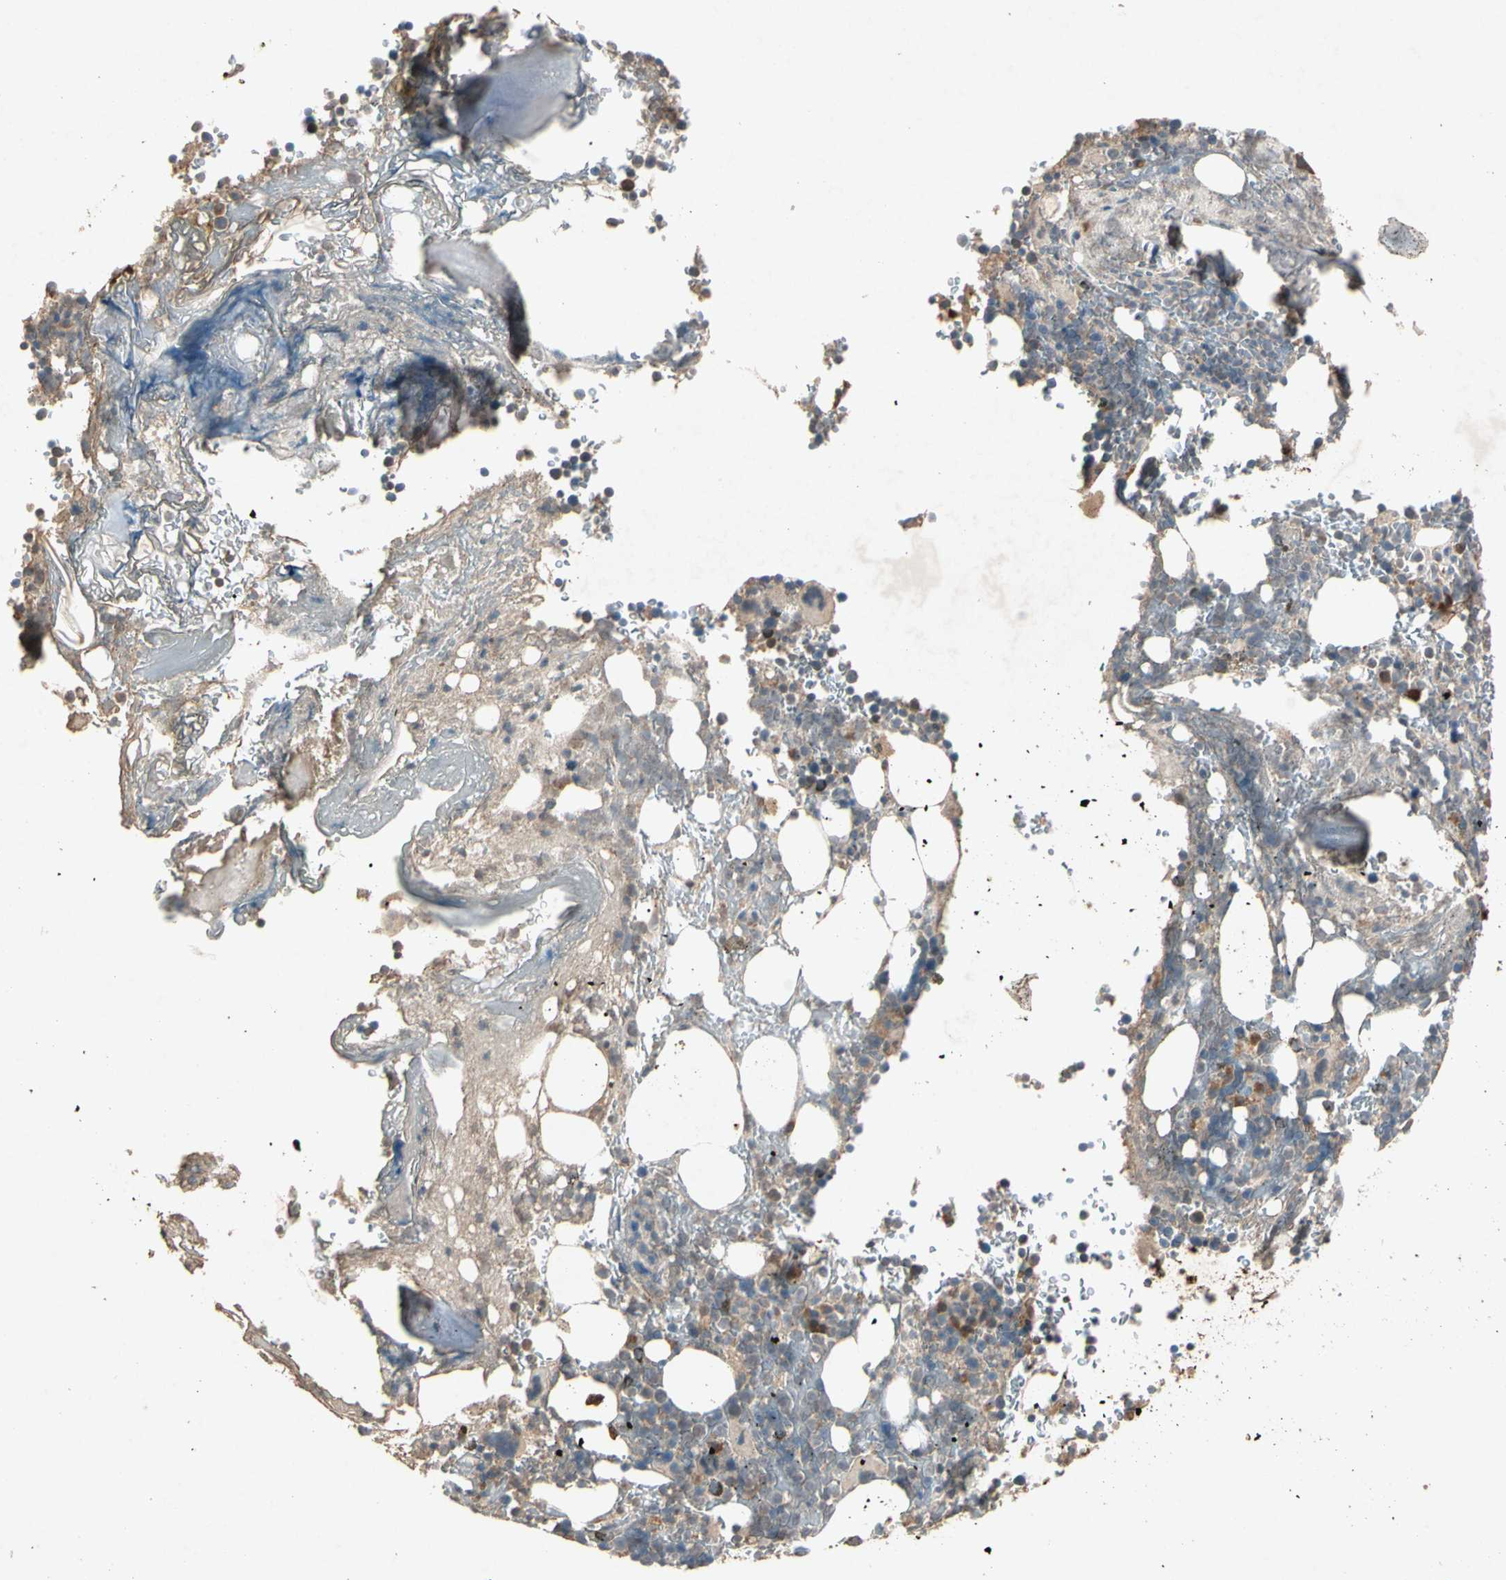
{"staining": {"intensity": "moderate", "quantity": "25%-75%", "location": "cytoplasmic/membranous"}, "tissue": "bone marrow", "cell_type": "Hematopoietic cells", "image_type": "normal", "snomed": [{"axis": "morphology", "description": "Normal tissue, NOS"}, {"axis": "topography", "description": "Bone marrow"}], "caption": "A photomicrograph showing moderate cytoplasmic/membranous staining in approximately 25%-75% of hematopoietic cells in unremarkable bone marrow, as visualized by brown immunohistochemical staining.", "gene": "GPLD1", "patient": {"sex": "female", "age": 73}}